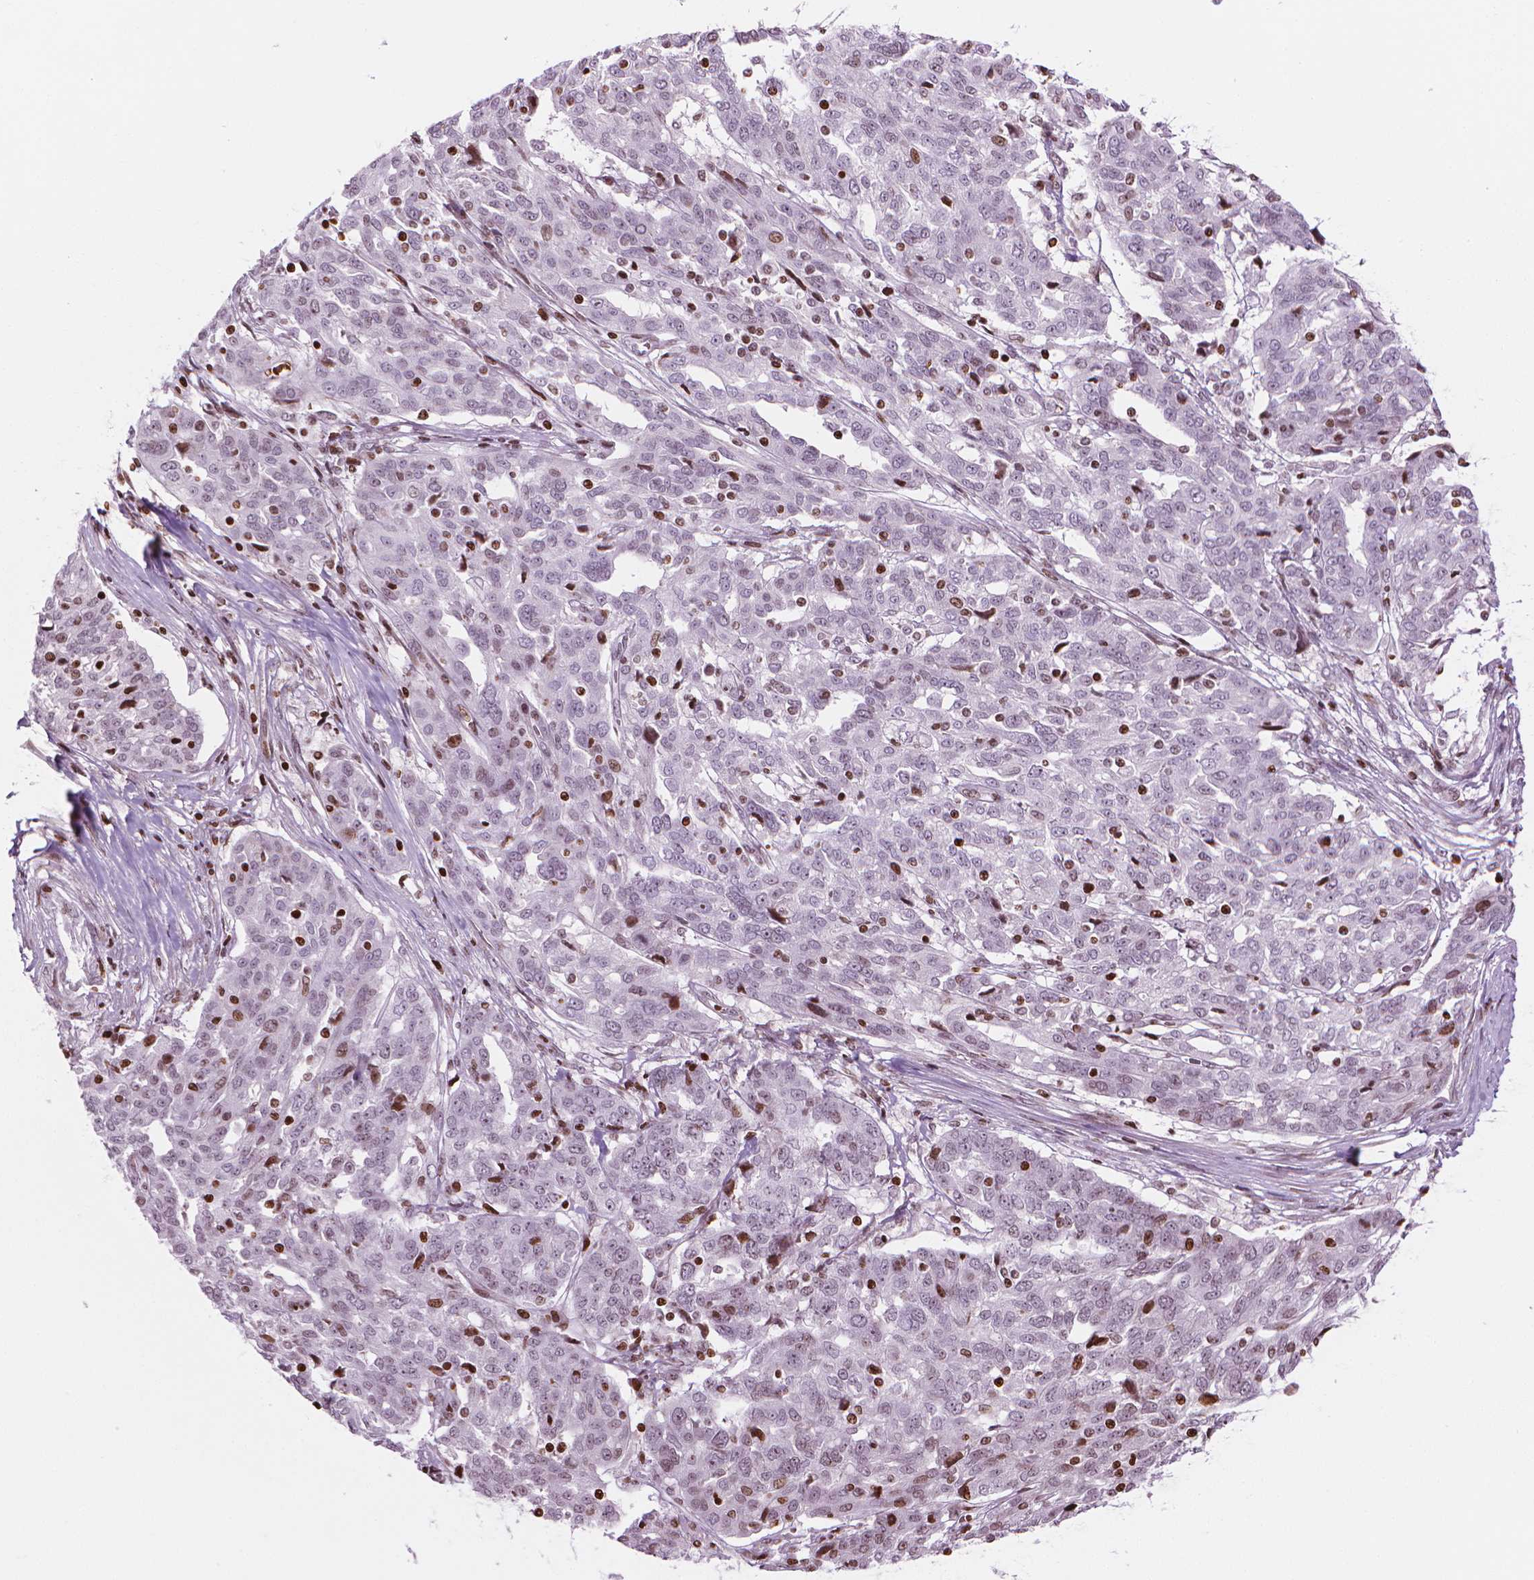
{"staining": {"intensity": "moderate", "quantity": "<25%", "location": "nuclear"}, "tissue": "ovarian cancer", "cell_type": "Tumor cells", "image_type": "cancer", "snomed": [{"axis": "morphology", "description": "Cystadenocarcinoma, serous, NOS"}, {"axis": "topography", "description": "Ovary"}], "caption": "IHC staining of ovarian cancer, which displays low levels of moderate nuclear staining in approximately <25% of tumor cells indicating moderate nuclear protein staining. The staining was performed using DAB (3,3'-diaminobenzidine) (brown) for protein detection and nuclei were counterstained in hematoxylin (blue).", "gene": "PIP4K2A", "patient": {"sex": "female", "age": 67}}